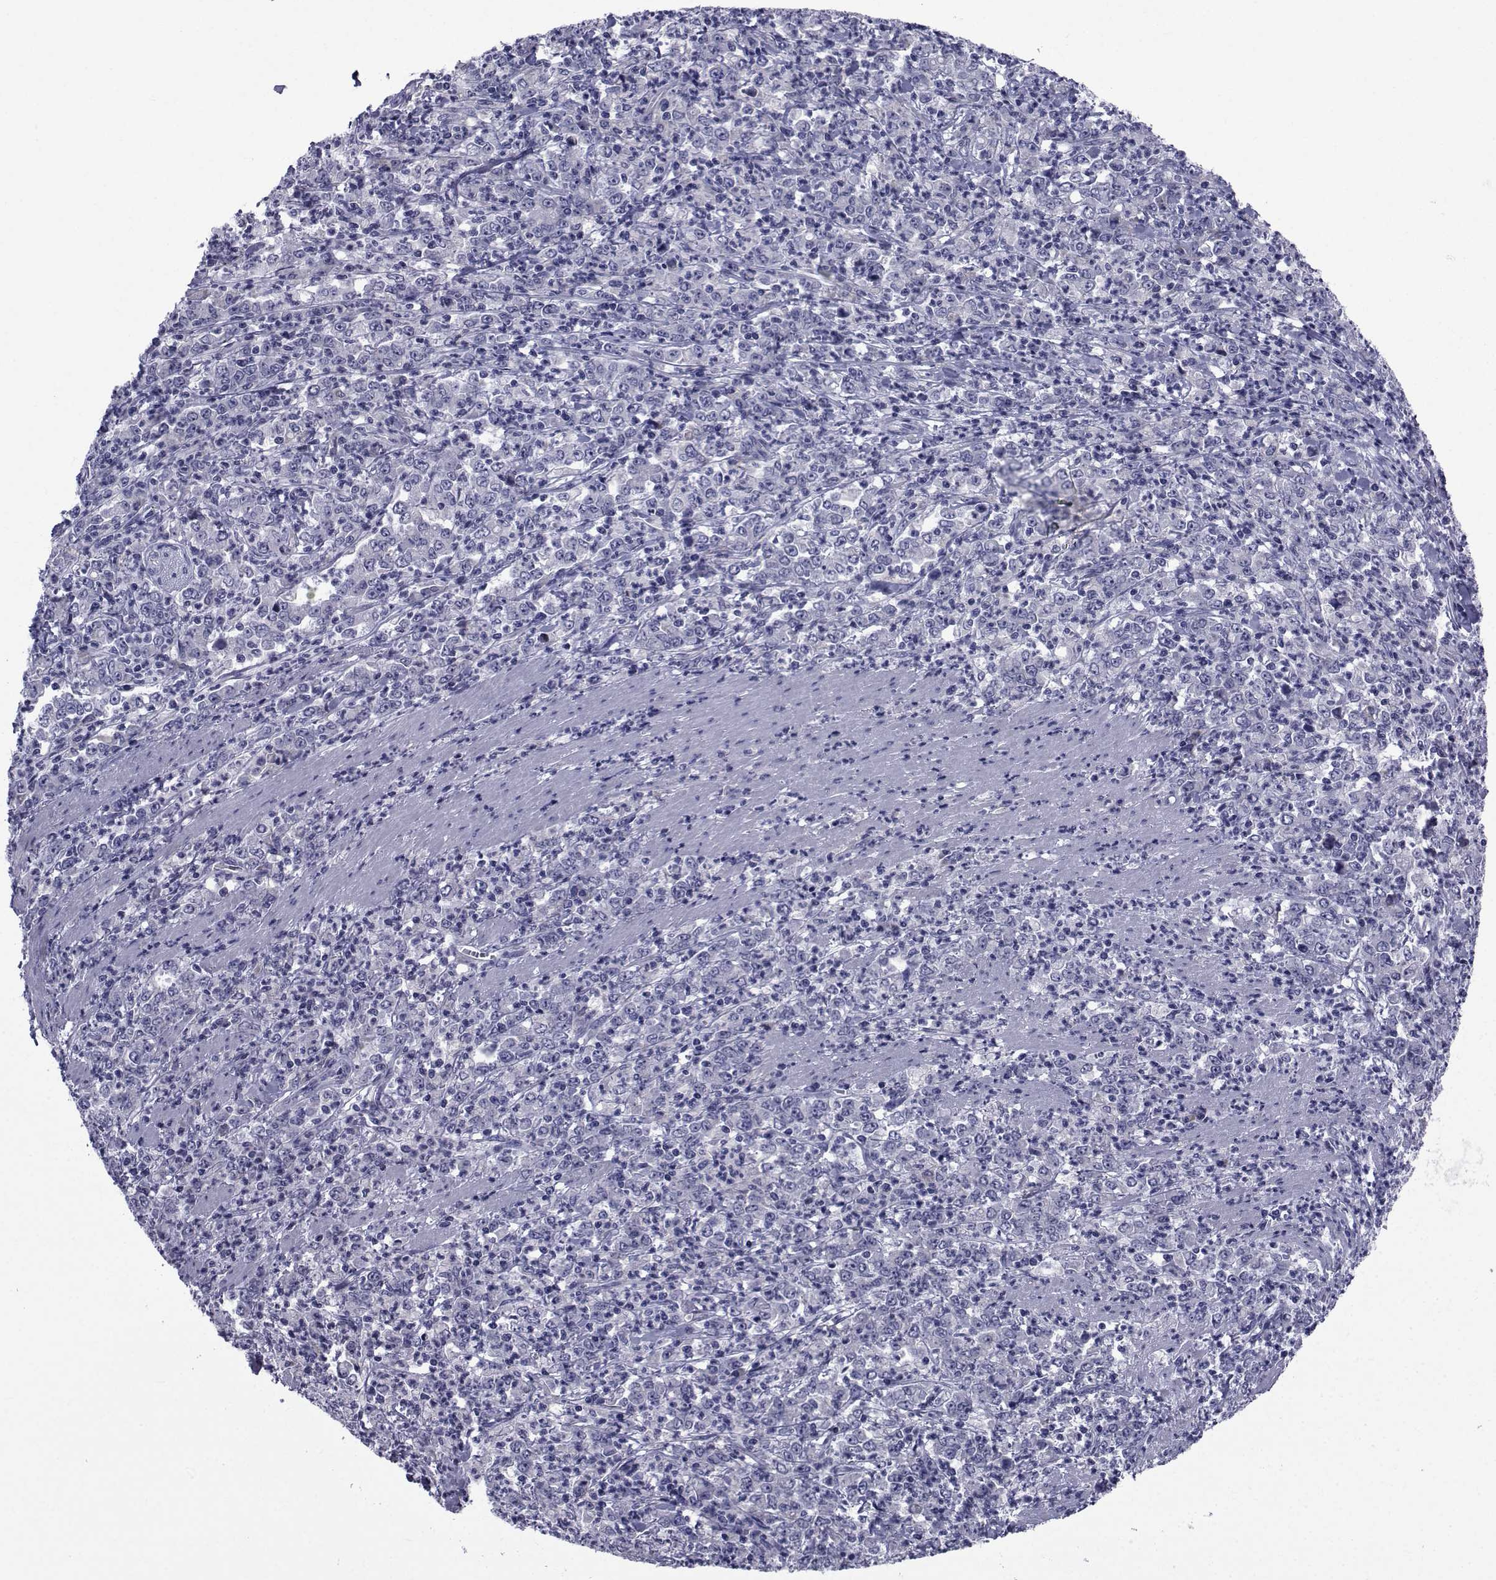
{"staining": {"intensity": "negative", "quantity": "none", "location": "none"}, "tissue": "stomach cancer", "cell_type": "Tumor cells", "image_type": "cancer", "snomed": [{"axis": "morphology", "description": "Adenocarcinoma, NOS"}, {"axis": "topography", "description": "Stomach, lower"}], "caption": "Micrograph shows no protein expression in tumor cells of stomach cancer (adenocarcinoma) tissue. (DAB IHC with hematoxylin counter stain).", "gene": "ROPN1", "patient": {"sex": "female", "age": 71}}